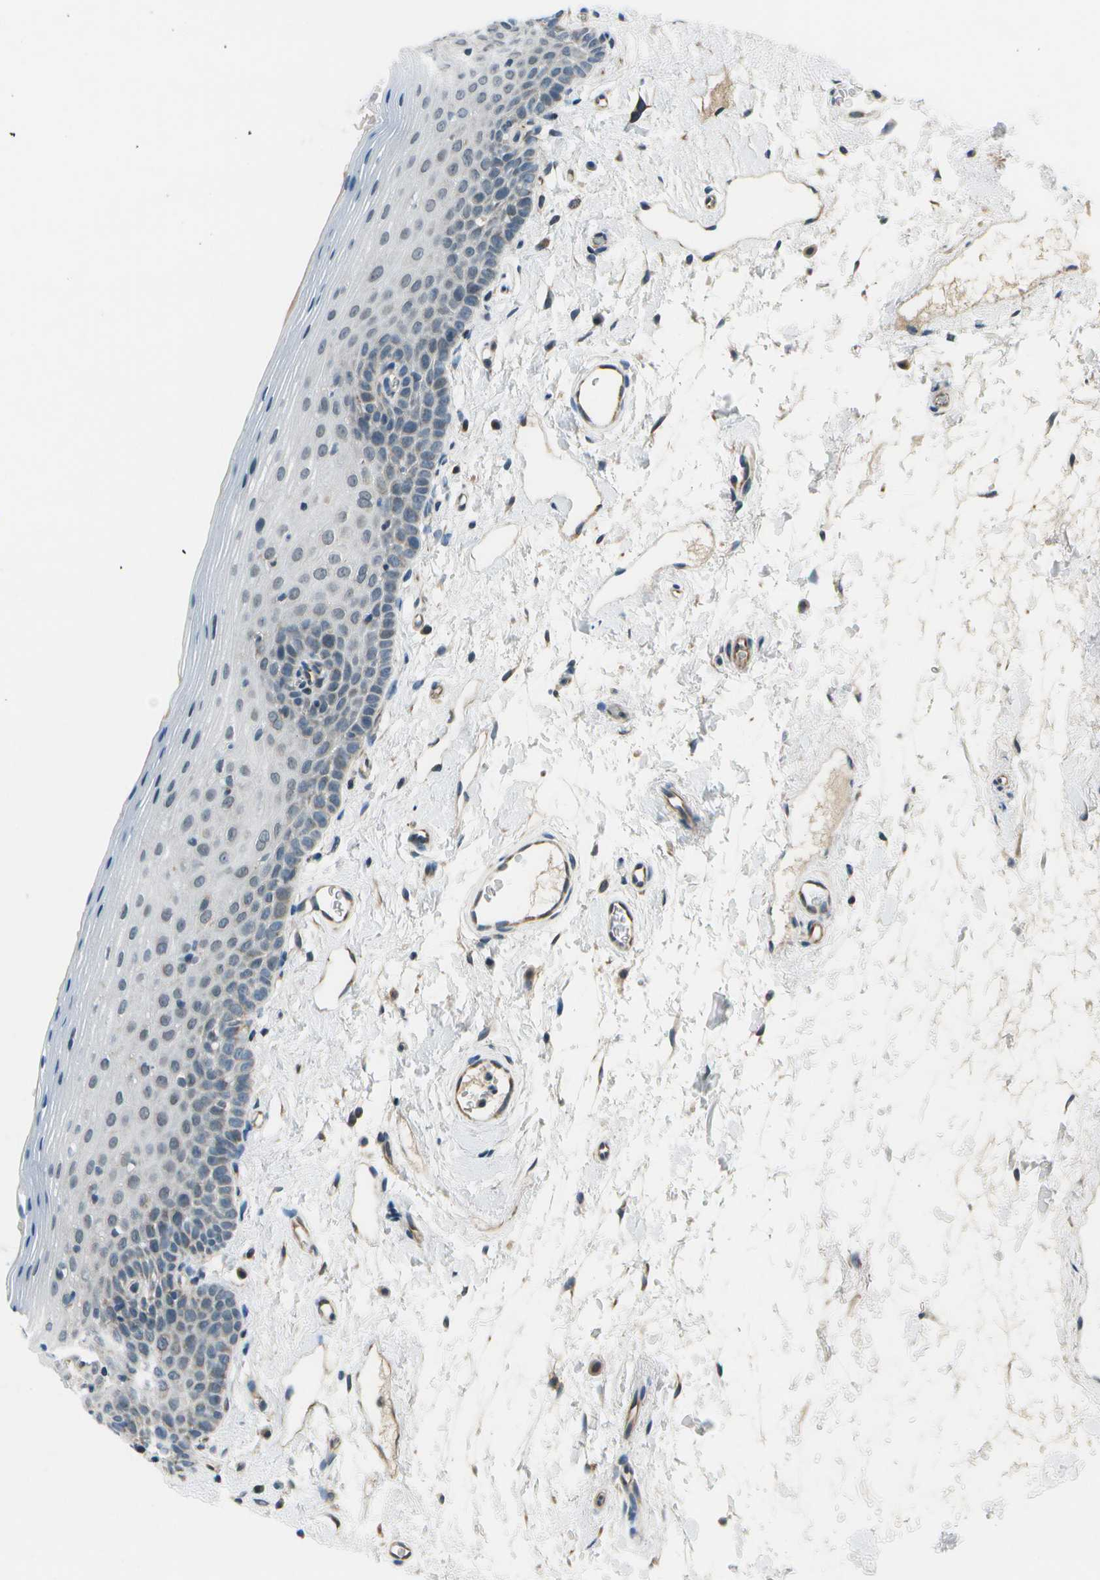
{"staining": {"intensity": "weak", "quantity": "<25%", "location": "cytoplasmic/membranous,nuclear"}, "tissue": "oral mucosa", "cell_type": "Squamous epithelial cells", "image_type": "normal", "snomed": [{"axis": "morphology", "description": "Normal tissue, NOS"}, {"axis": "topography", "description": "Oral tissue"}], "caption": "A micrograph of oral mucosa stained for a protein demonstrates no brown staining in squamous epithelial cells. (DAB immunohistochemistry with hematoxylin counter stain).", "gene": "EIF2AK1", "patient": {"sex": "male", "age": 66}}